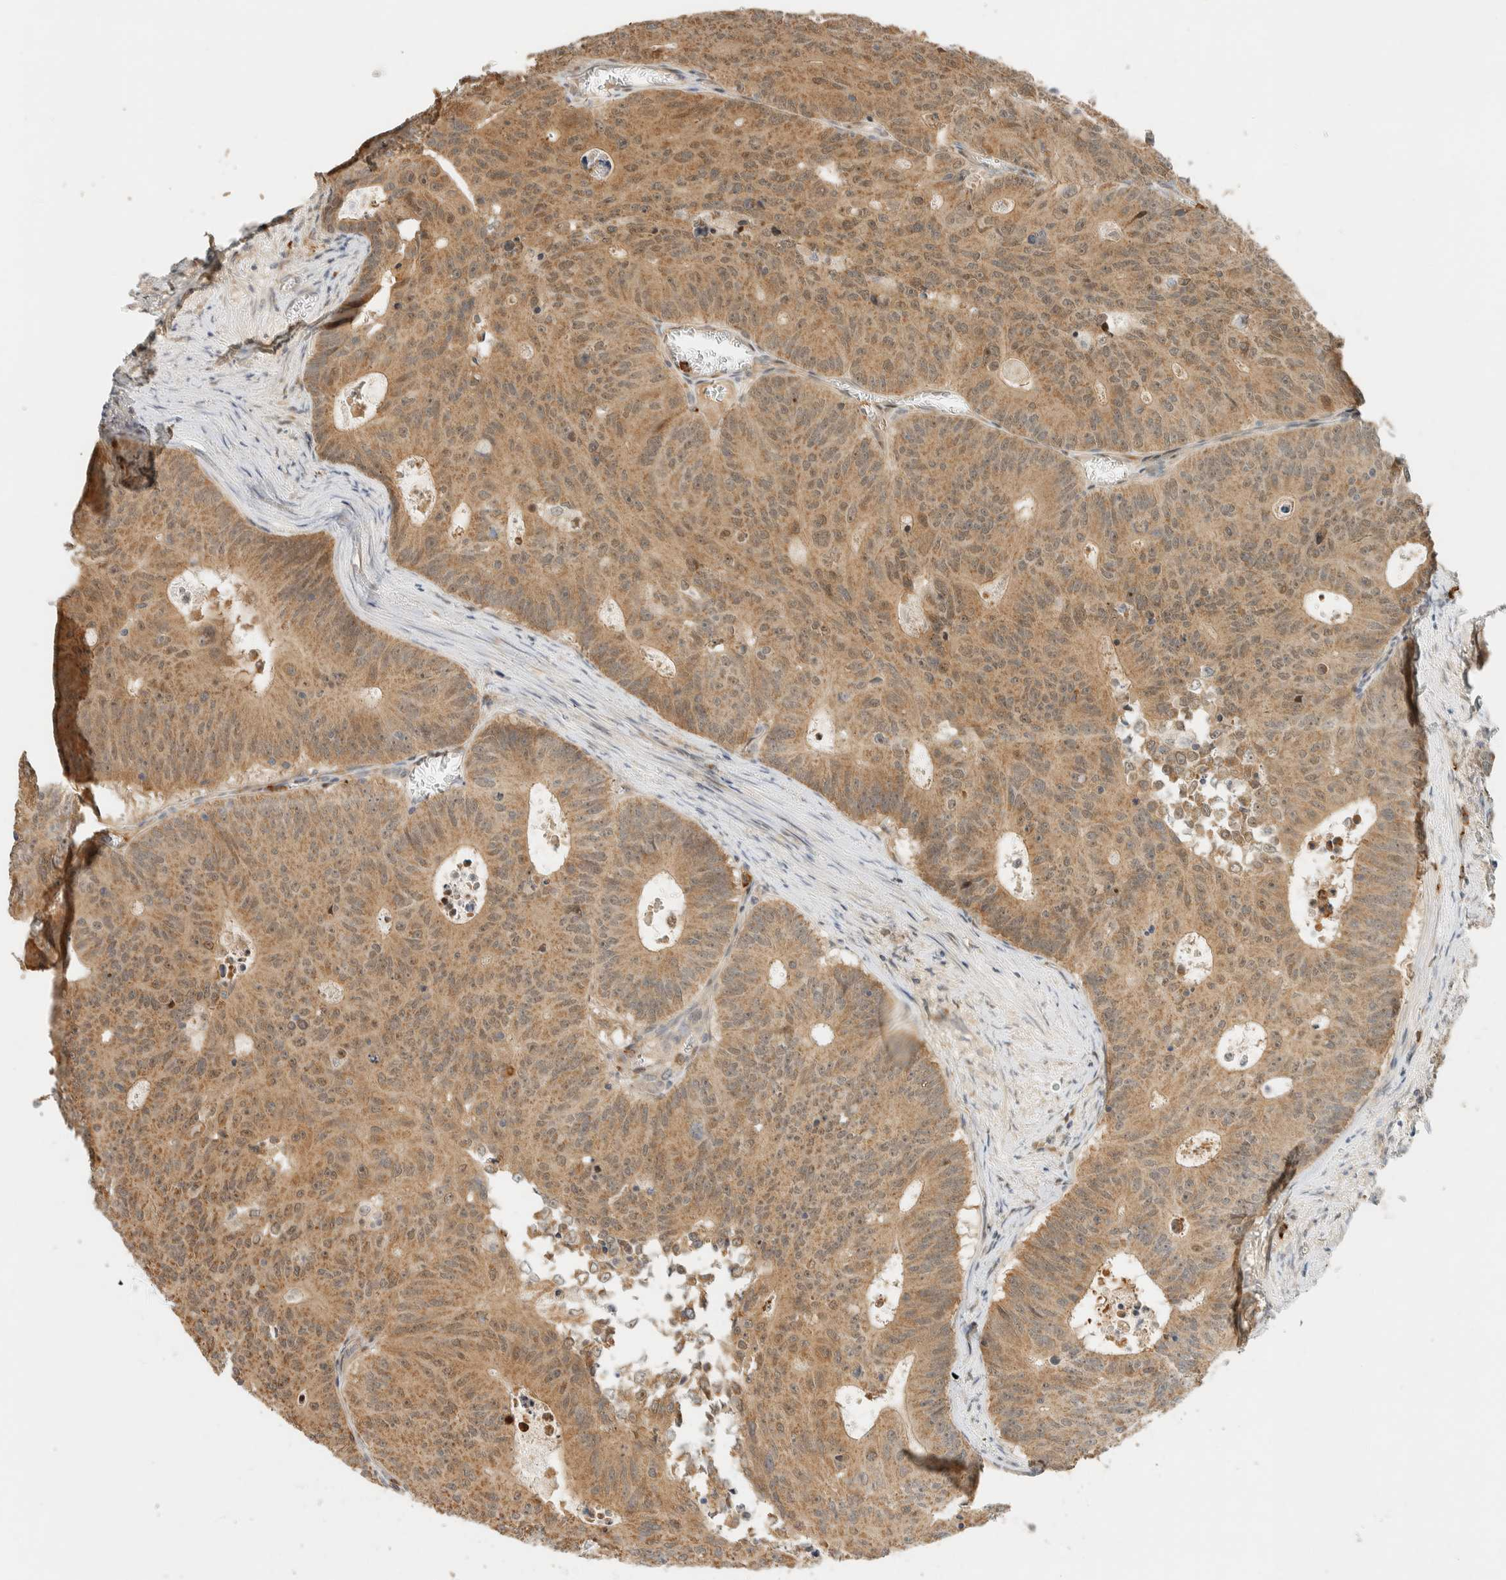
{"staining": {"intensity": "moderate", "quantity": ">75%", "location": "cytoplasmic/membranous"}, "tissue": "colorectal cancer", "cell_type": "Tumor cells", "image_type": "cancer", "snomed": [{"axis": "morphology", "description": "Adenocarcinoma, NOS"}, {"axis": "topography", "description": "Colon"}], "caption": "Immunohistochemistry (IHC) histopathology image of human colorectal cancer stained for a protein (brown), which displays medium levels of moderate cytoplasmic/membranous expression in approximately >75% of tumor cells.", "gene": "CCDC171", "patient": {"sex": "male", "age": 87}}